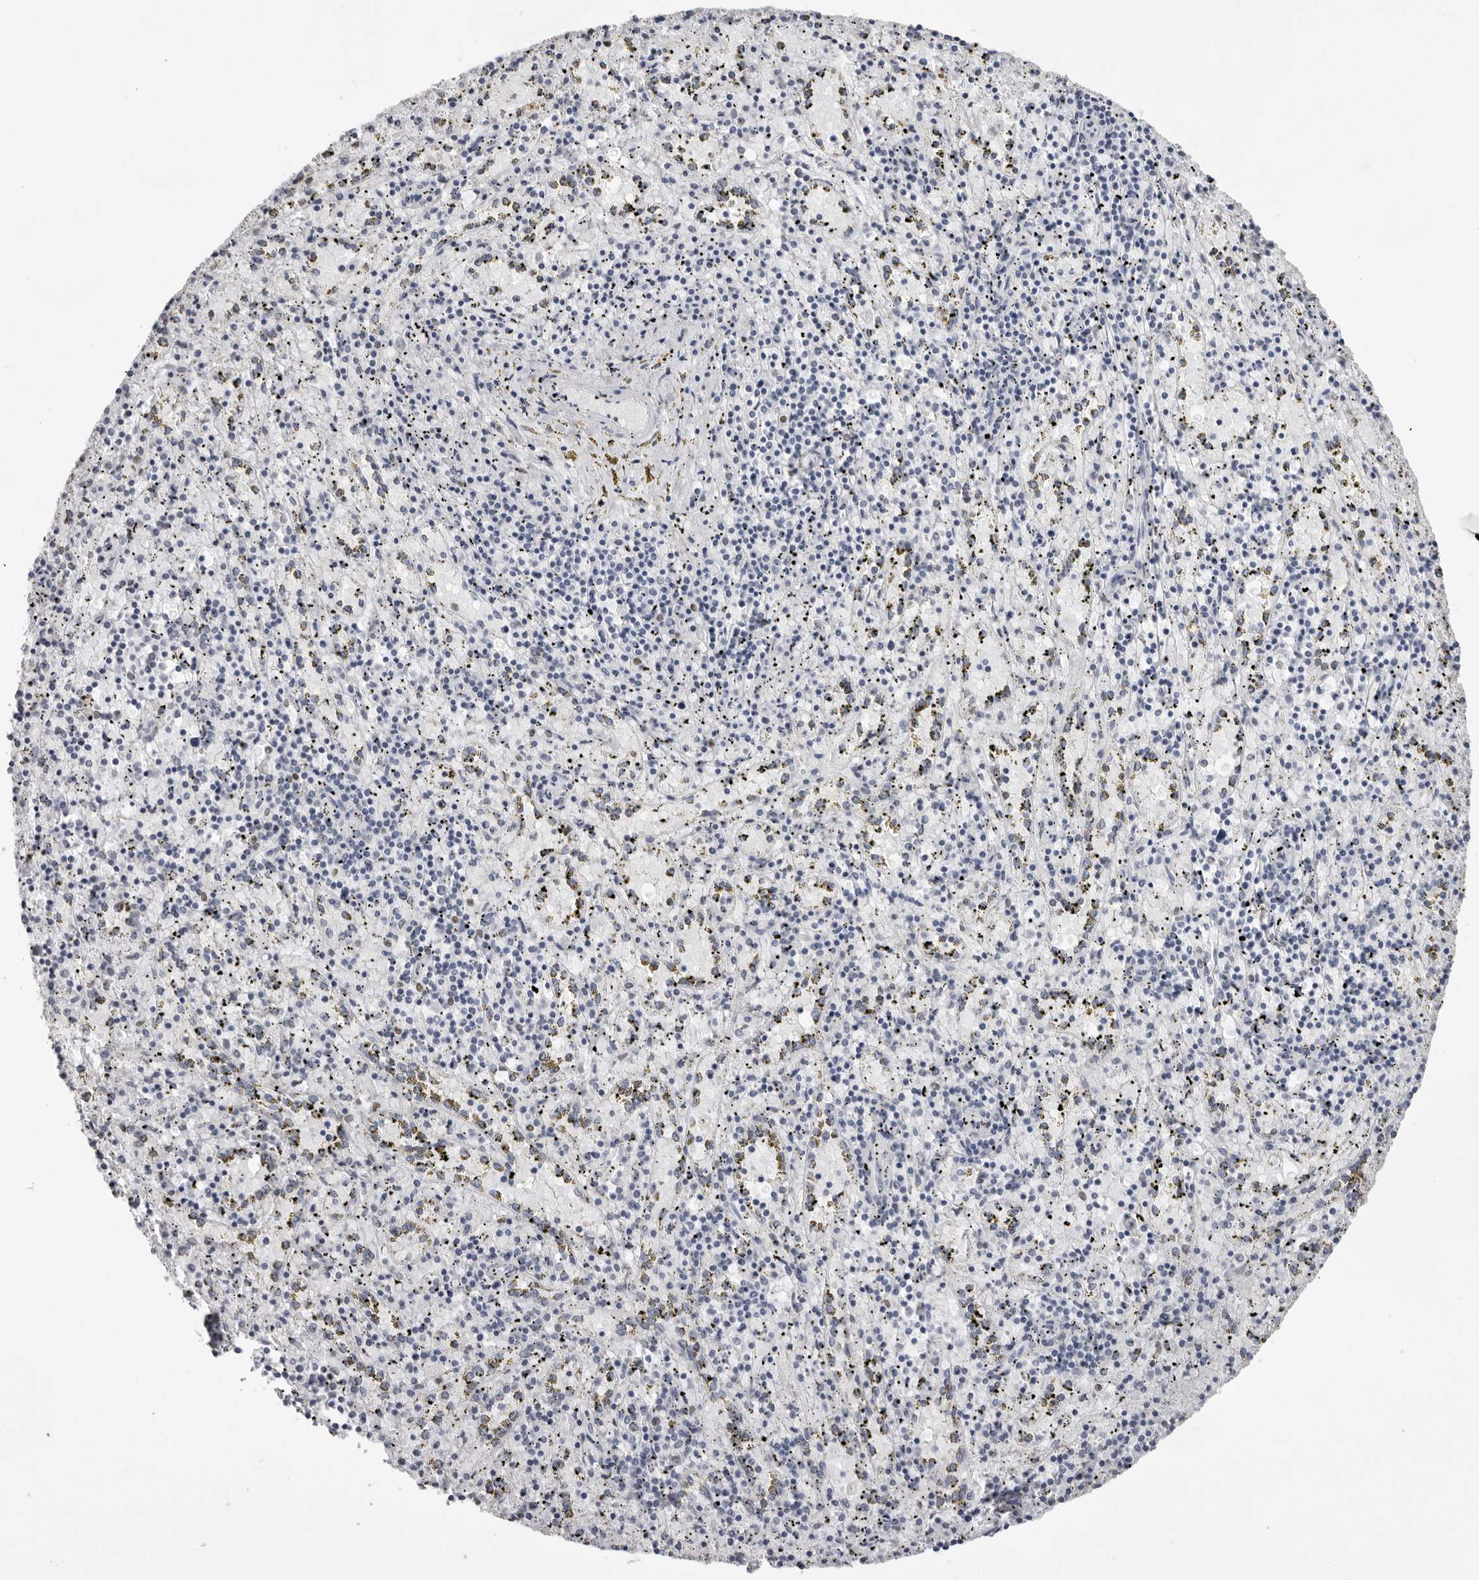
{"staining": {"intensity": "moderate", "quantity": "<25%", "location": "nuclear"}, "tissue": "spleen", "cell_type": "Cells in red pulp", "image_type": "normal", "snomed": [{"axis": "morphology", "description": "Normal tissue, NOS"}, {"axis": "topography", "description": "Spleen"}], "caption": "Brown immunohistochemical staining in normal spleen displays moderate nuclear positivity in about <25% of cells in red pulp.", "gene": "IRF2BP2", "patient": {"sex": "male", "age": 11}}